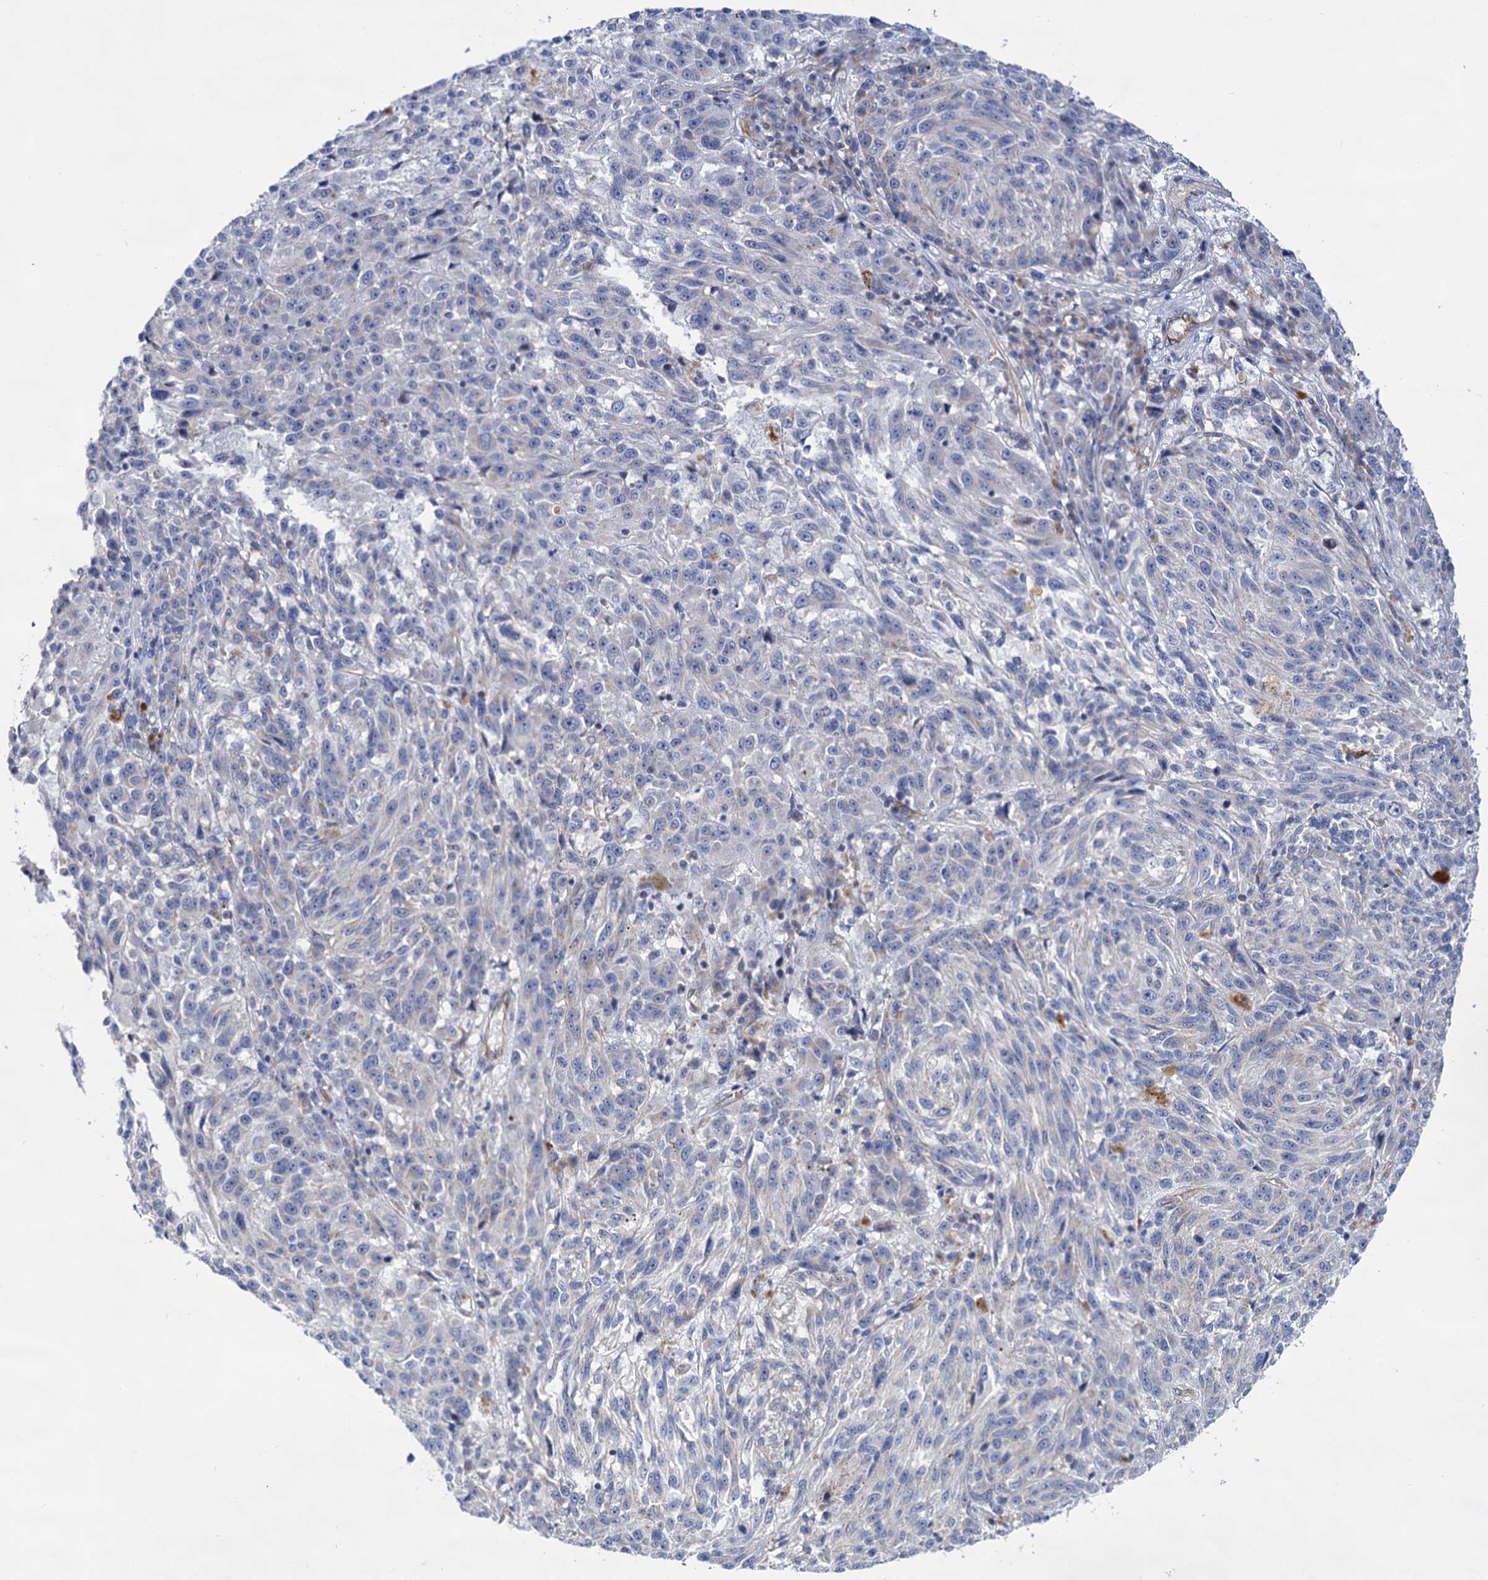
{"staining": {"intensity": "negative", "quantity": "none", "location": "none"}, "tissue": "melanoma", "cell_type": "Tumor cells", "image_type": "cancer", "snomed": [{"axis": "morphology", "description": "Malignant melanoma, NOS"}, {"axis": "topography", "description": "Skin"}], "caption": "A high-resolution histopathology image shows IHC staining of malignant melanoma, which displays no significant positivity in tumor cells.", "gene": "ABLIM1", "patient": {"sex": "male", "age": 53}}